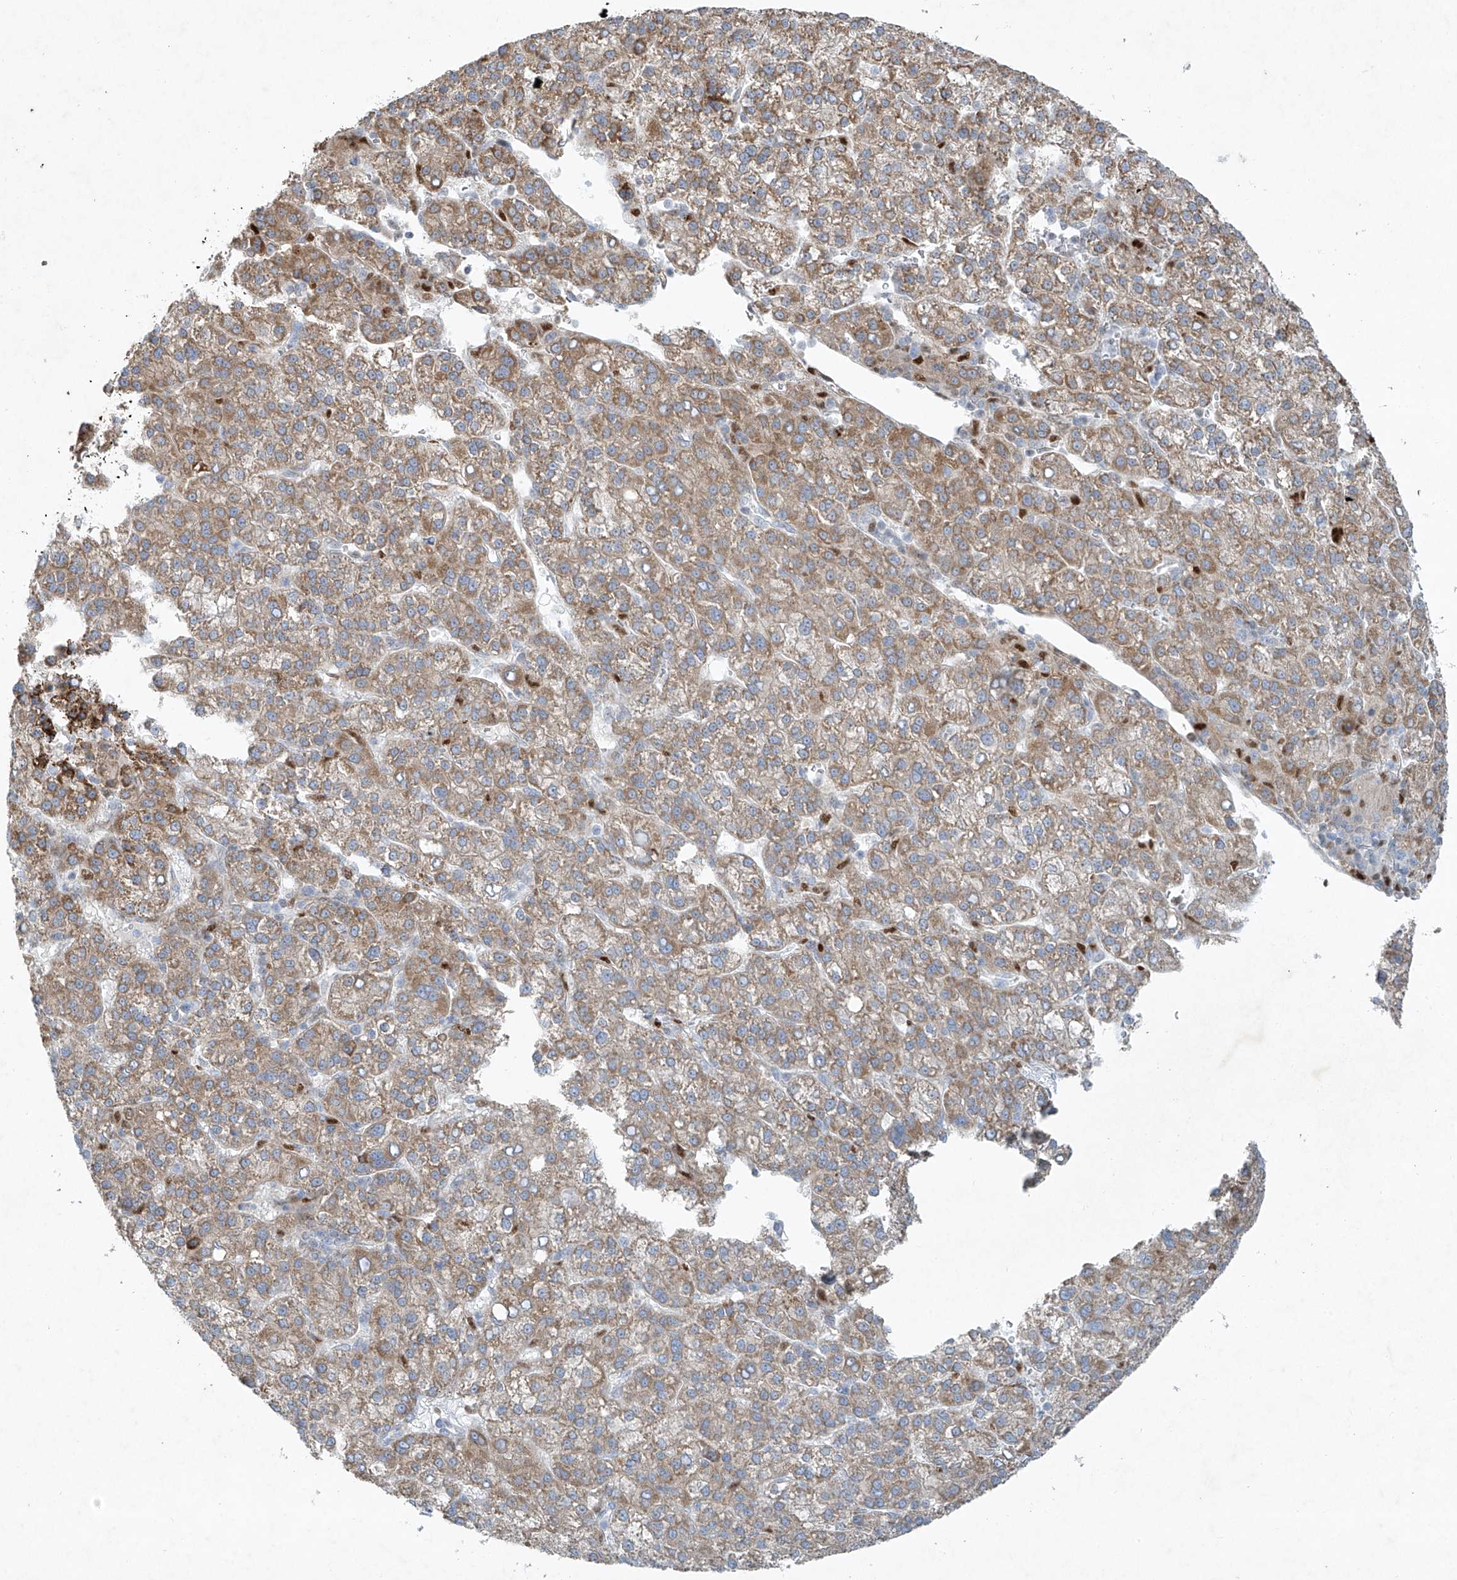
{"staining": {"intensity": "moderate", "quantity": ">75%", "location": "cytoplasmic/membranous"}, "tissue": "liver cancer", "cell_type": "Tumor cells", "image_type": "cancer", "snomed": [{"axis": "morphology", "description": "Carcinoma, Hepatocellular, NOS"}, {"axis": "topography", "description": "Liver"}], "caption": "Immunohistochemical staining of liver cancer displays medium levels of moderate cytoplasmic/membranous protein expression in approximately >75% of tumor cells. (DAB (3,3'-diaminobenzidine) = brown stain, brightfield microscopy at high magnification).", "gene": "TUBE1", "patient": {"sex": "female", "age": 58}}